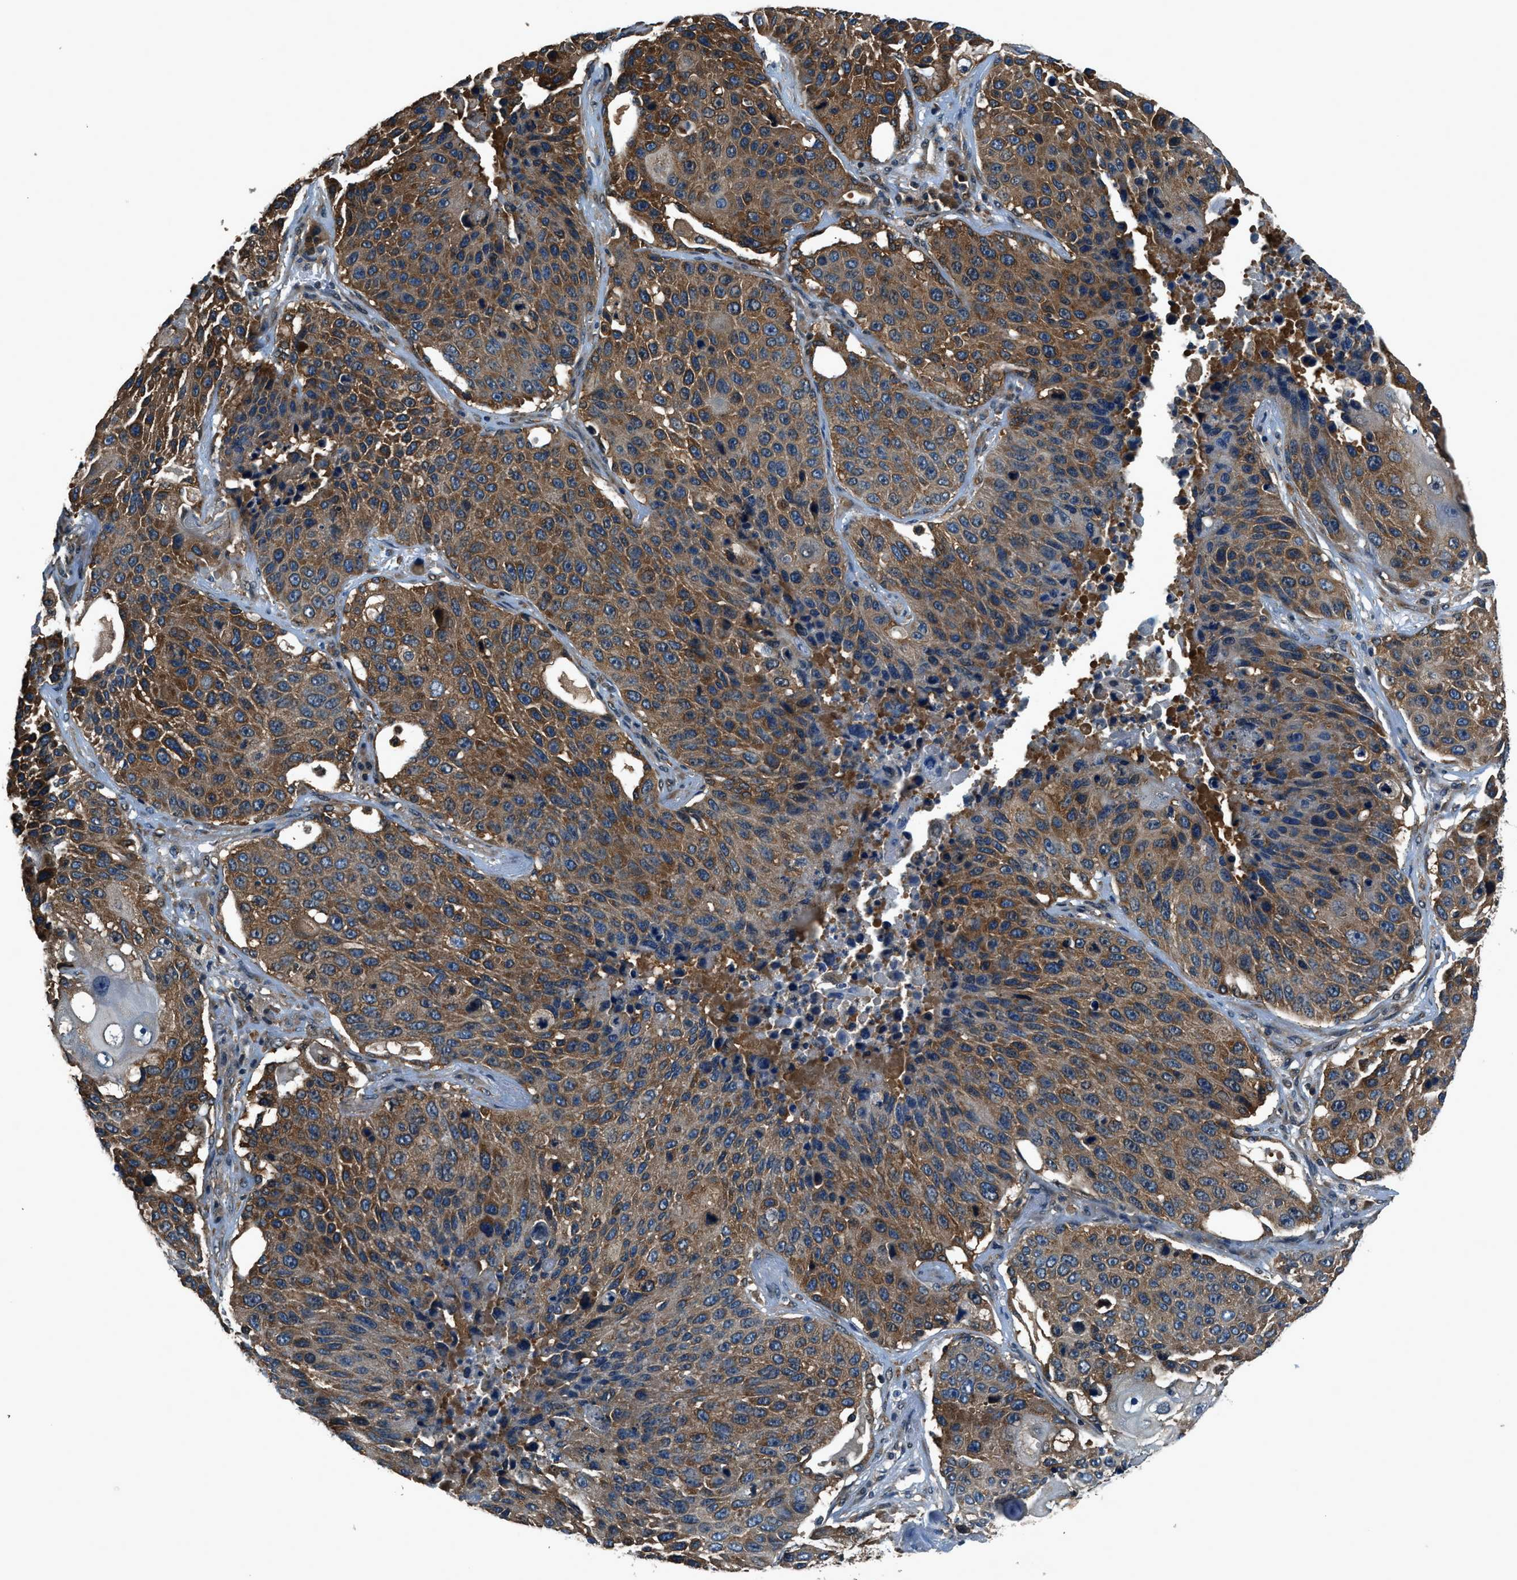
{"staining": {"intensity": "moderate", "quantity": ">75%", "location": "cytoplasmic/membranous"}, "tissue": "lung cancer", "cell_type": "Tumor cells", "image_type": "cancer", "snomed": [{"axis": "morphology", "description": "Squamous cell carcinoma, NOS"}, {"axis": "topography", "description": "Lung"}], "caption": "Lung cancer (squamous cell carcinoma) tissue shows moderate cytoplasmic/membranous staining in approximately >75% of tumor cells The staining was performed using DAB (3,3'-diaminobenzidine) to visualize the protein expression in brown, while the nuclei were stained in blue with hematoxylin (Magnification: 20x).", "gene": "ARFGAP2", "patient": {"sex": "male", "age": 61}}